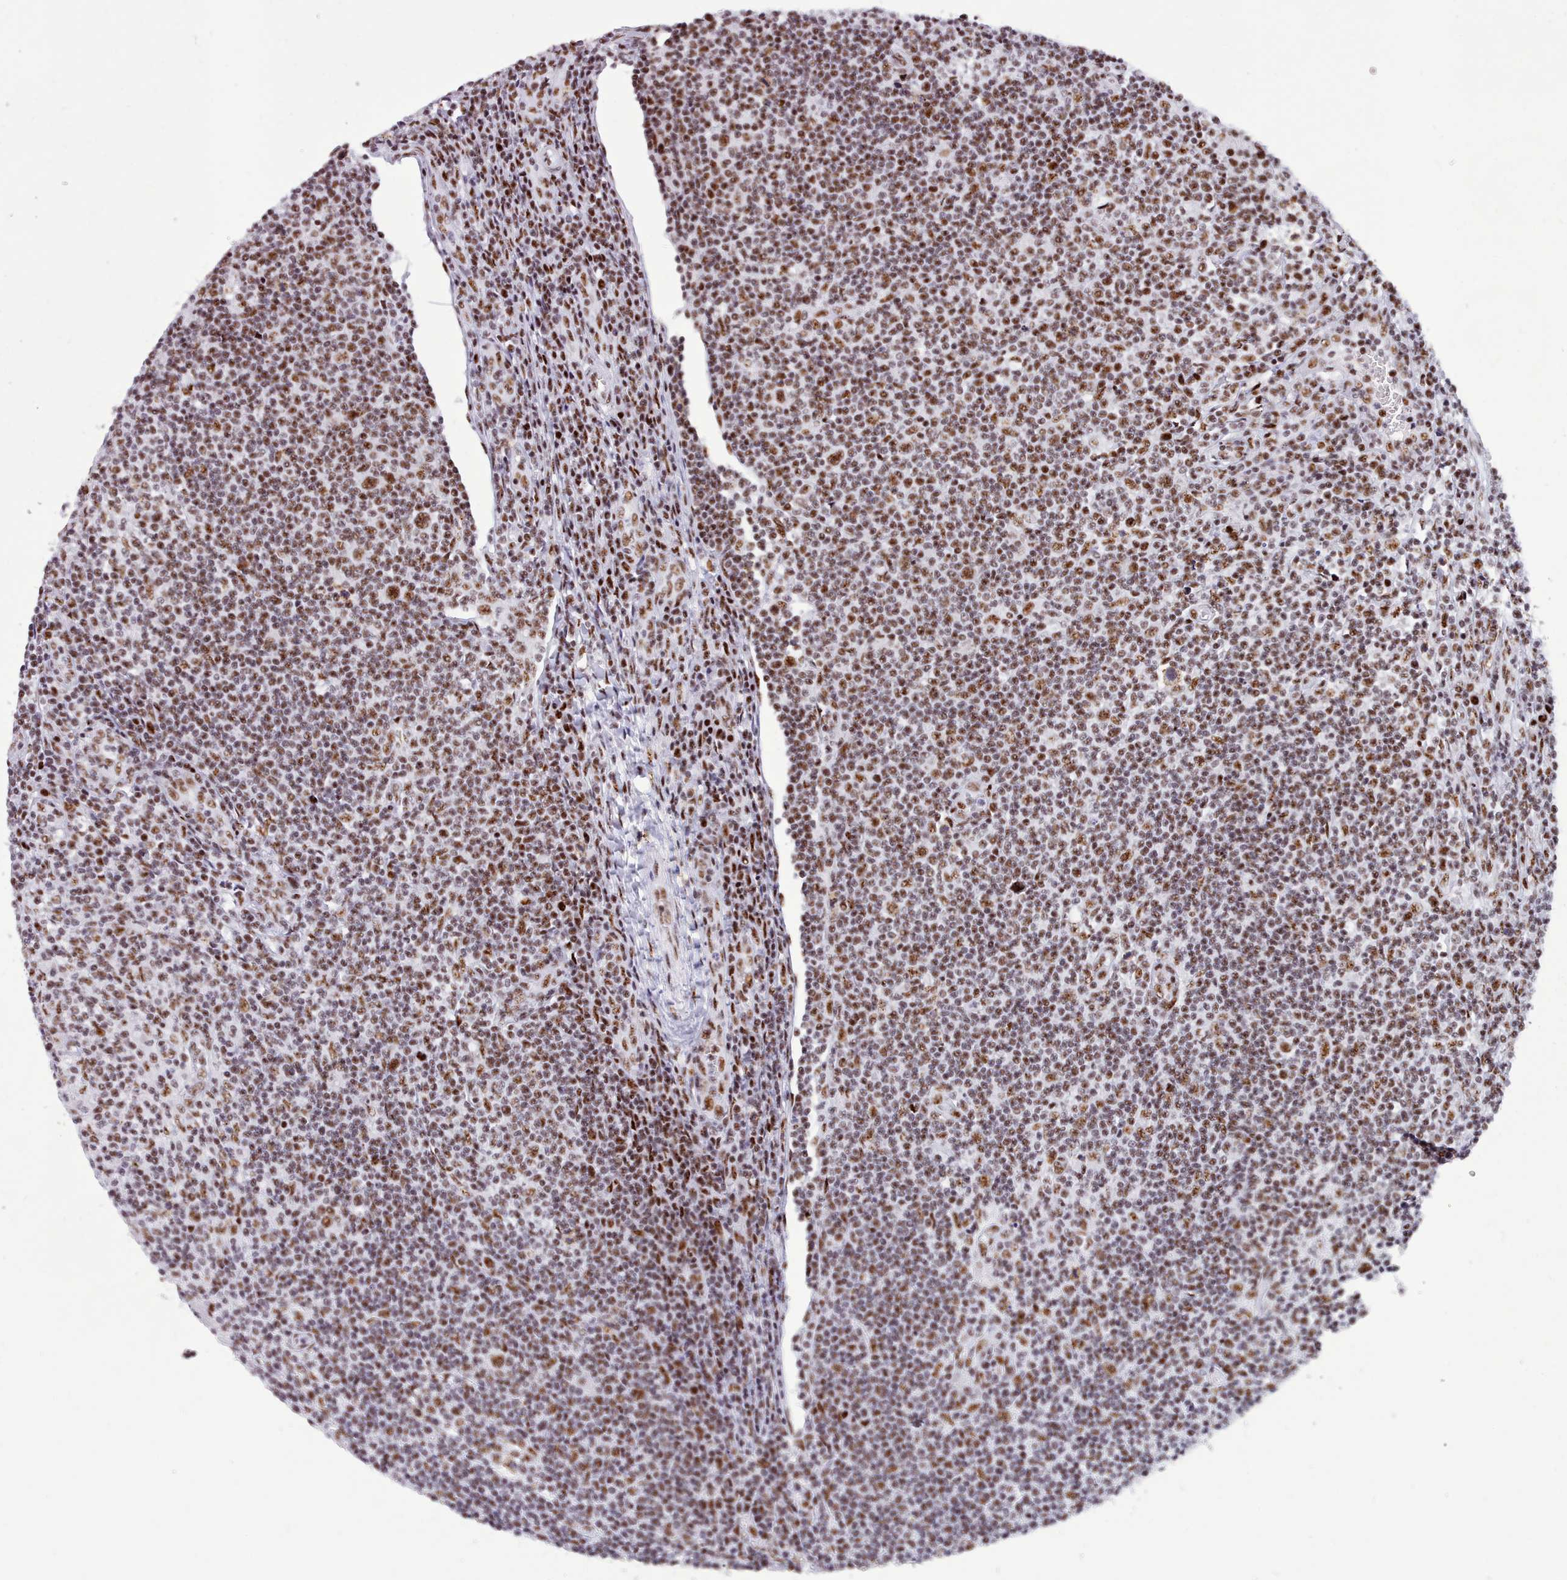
{"staining": {"intensity": "moderate", "quantity": ">75%", "location": "nuclear"}, "tissue": "lymphoma", "cell_type": "Tumor cells", "image_type": "cancer", "snomed": [{"axis": "morphology", "description": "Hodgkin's disease, NOS"}, {"axis": "topography", "description": "Lymph node"}], "caption": "This is a micrograph of IHC staining of Hodgkin's disease, which shows moderate expression in the nuclear of tumor cells.", "gene": "TMEM35B", "patient": {"sex": "male", "age": 83}}